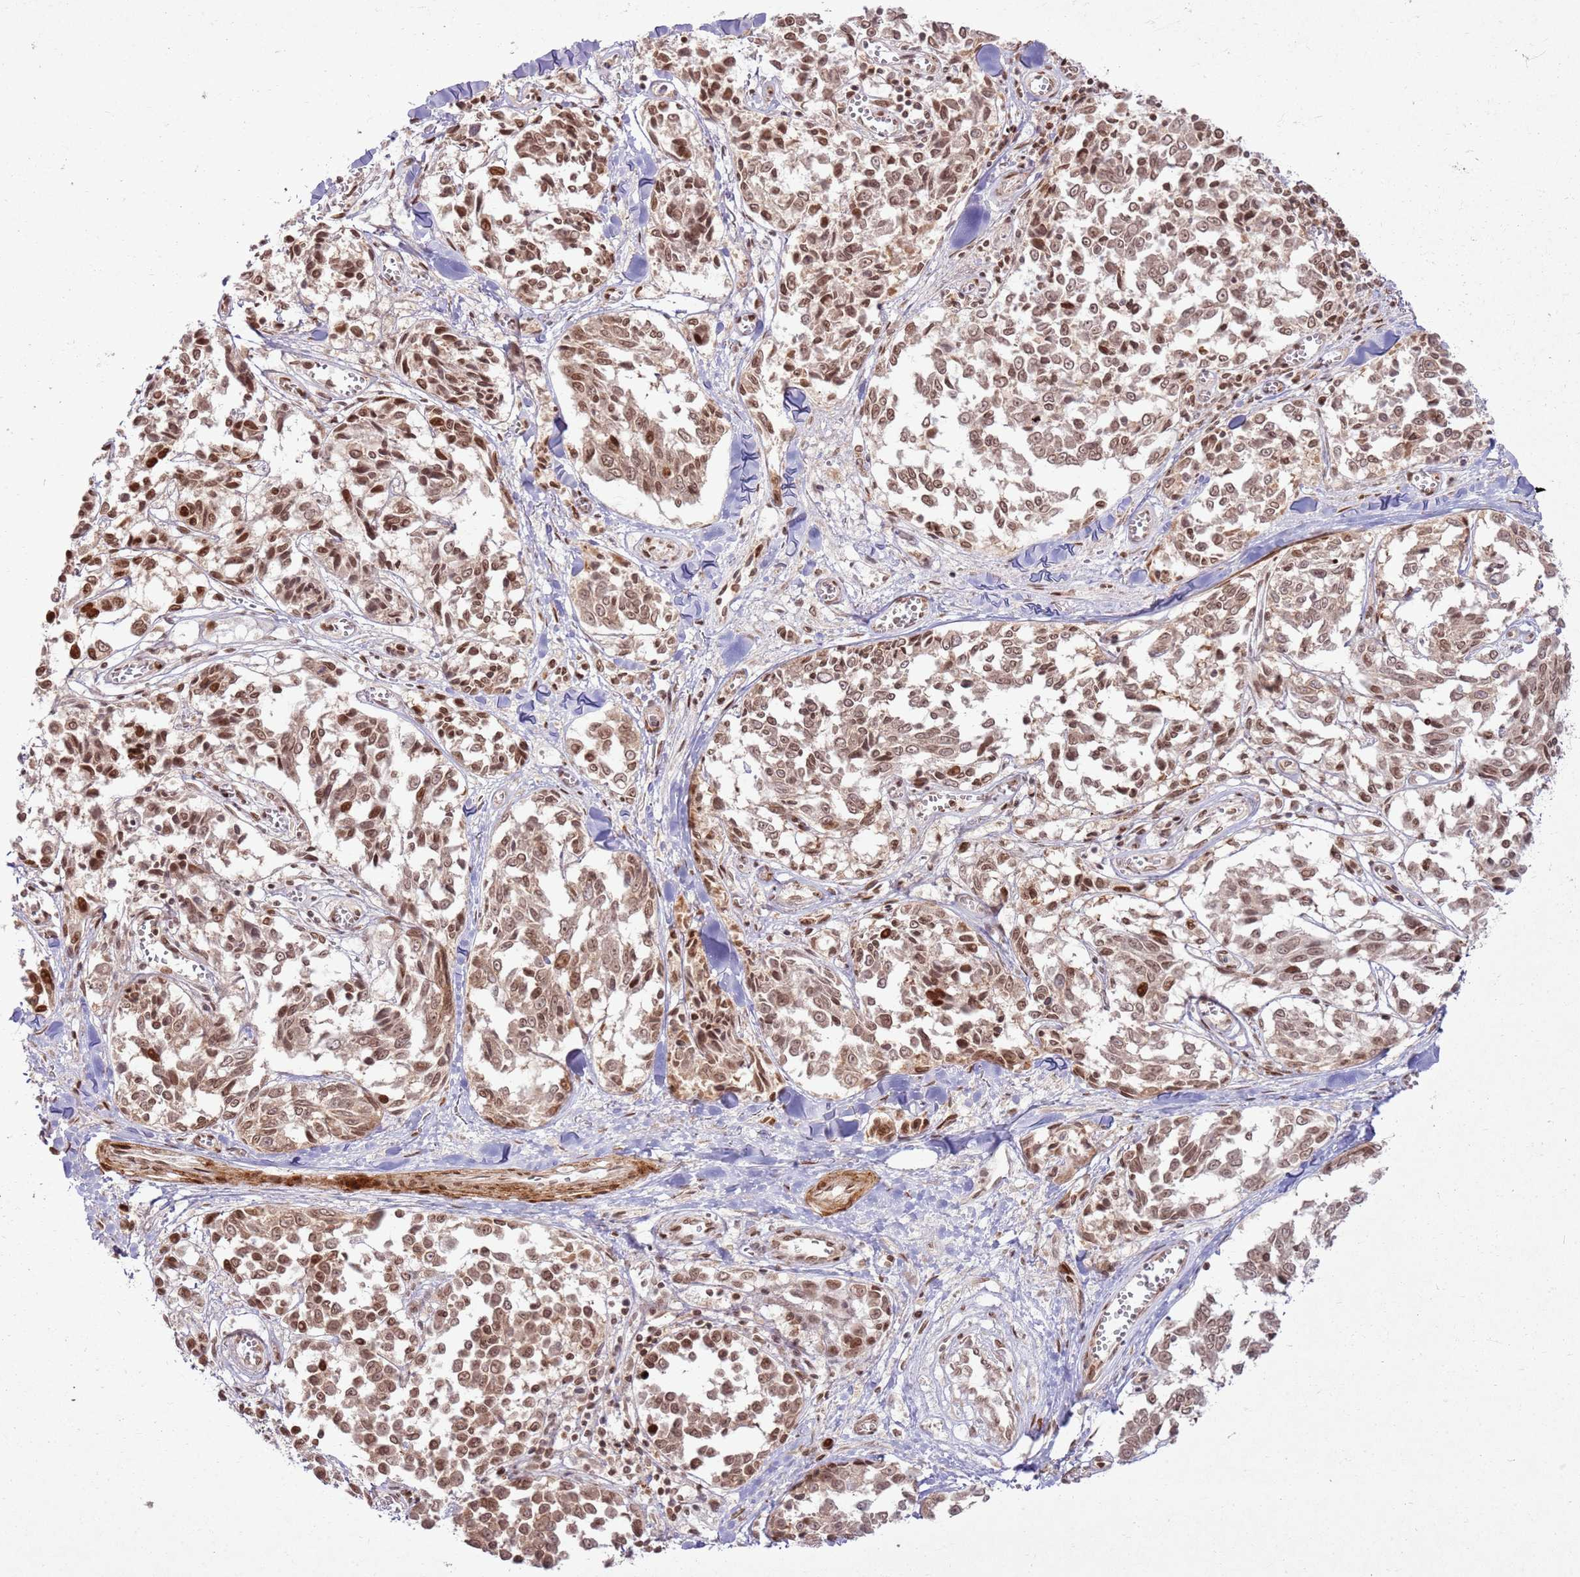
{"staining": {"intensity": "moderate", "quantity": ">75%", "location": "cytoplasmic/membranous,nuclear"}, "tissue": "melanoma", "cell_type": "Tumor cells", "image_type": "cancer", "snomed": [{"axis": "morphology", "description": "Malignant melanoma, NOS"}, {"axis": "topography", "description": "Skin"}], "caption": "The immunohistochemical stain shows moderate cytoplasmic/membranous and nuclear expression in tumor cells of malignant melanoma tissue.", "gene": "KLHL36", "patient": {"sex": "female", "age": 64}}